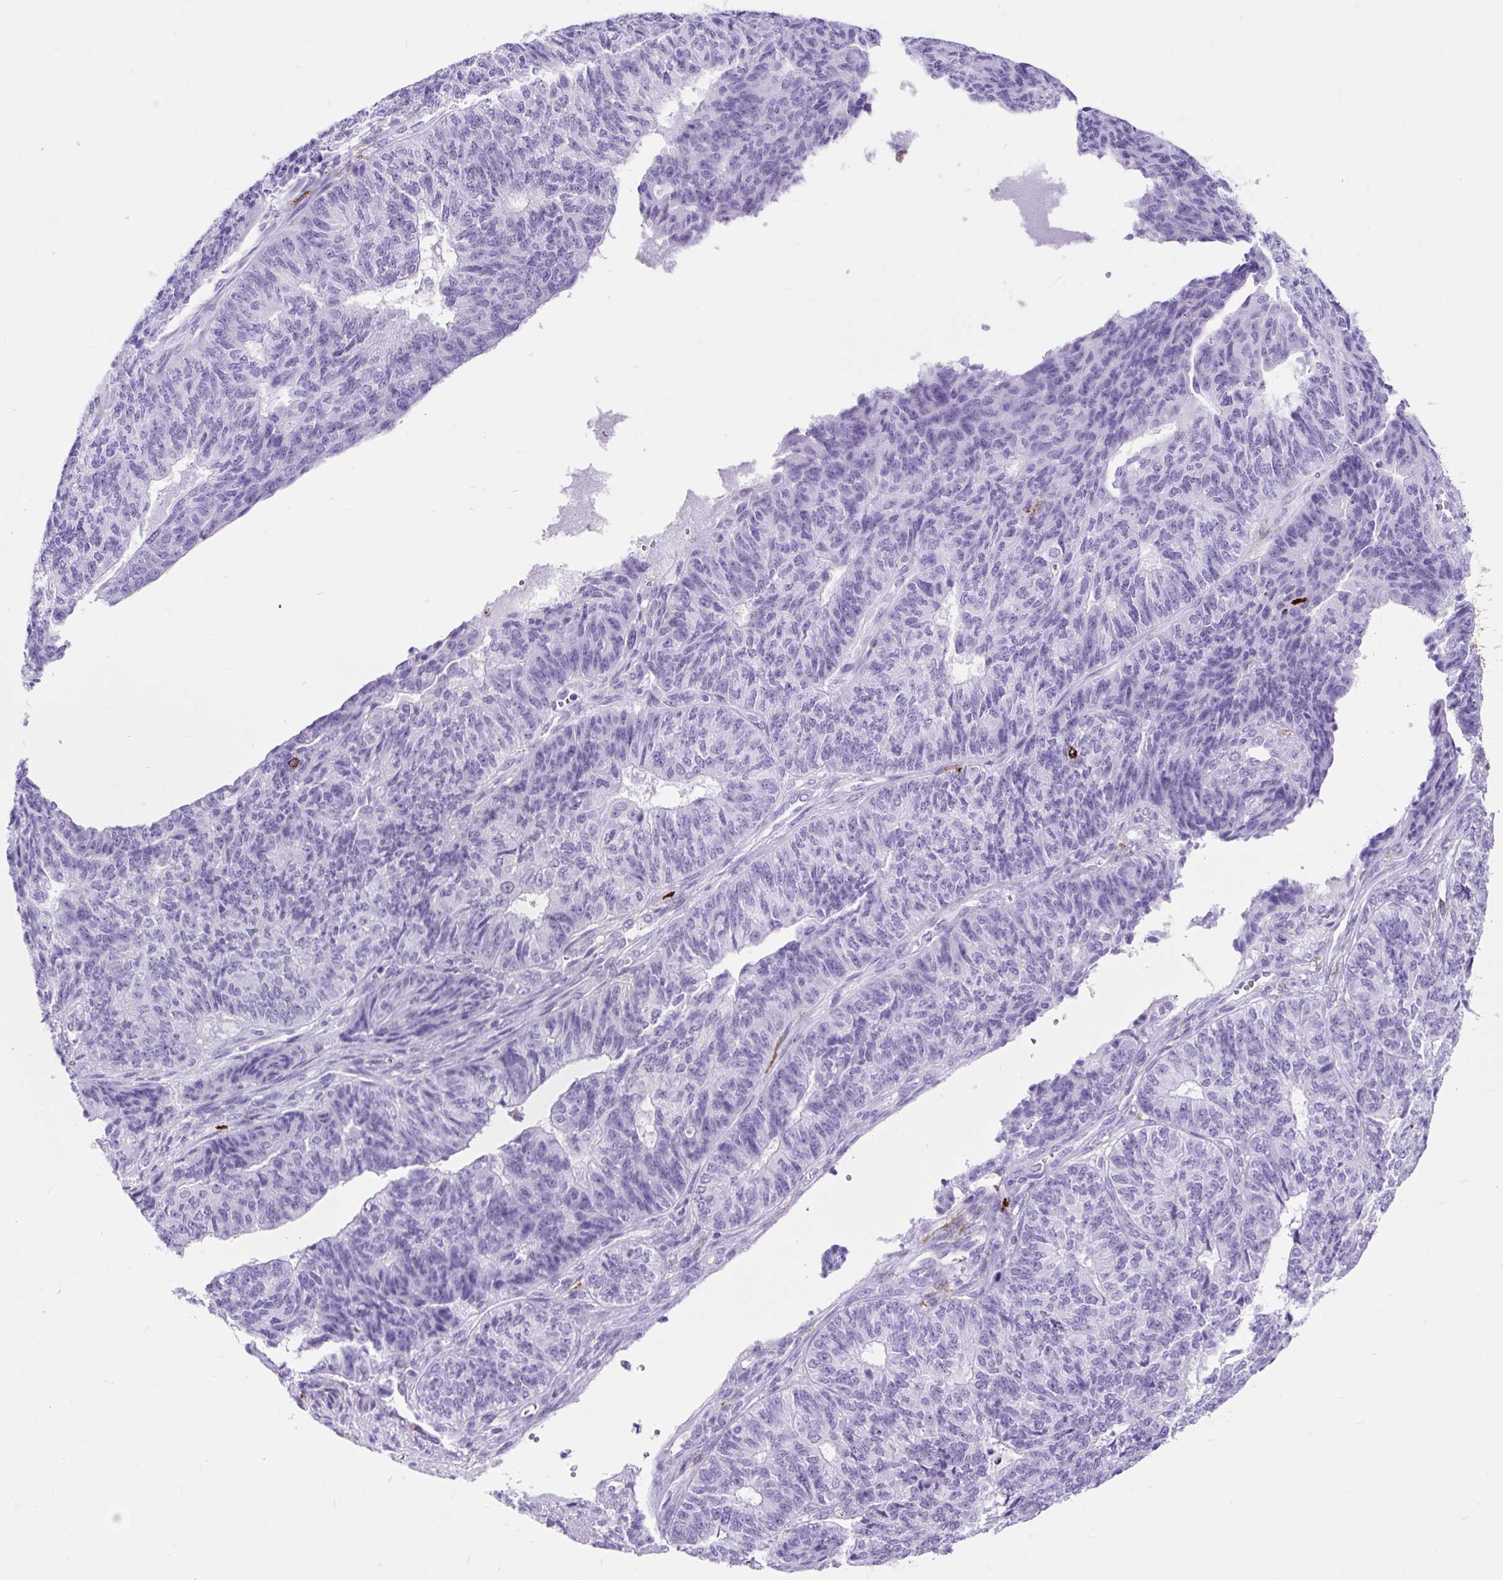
{"staining": {"intensity": "negative", "quantity": "none", "location": "none"}, "tissue": "endometrial cancer", "cell_type": "Tumor cells", "image_type": "cancer", "snomed": [{"axis": "morphology", "description": "Adenocarcinoma, NOS"}, {"axis": "topography", "description": "Endometrium"}], "caption": "Adenocarcinoma (endometrial) stained for a protein using IHC reveals no staining tumor cells.", "gene": "HLA-DRA", "patient": {"sex": "female", "age": 32}}